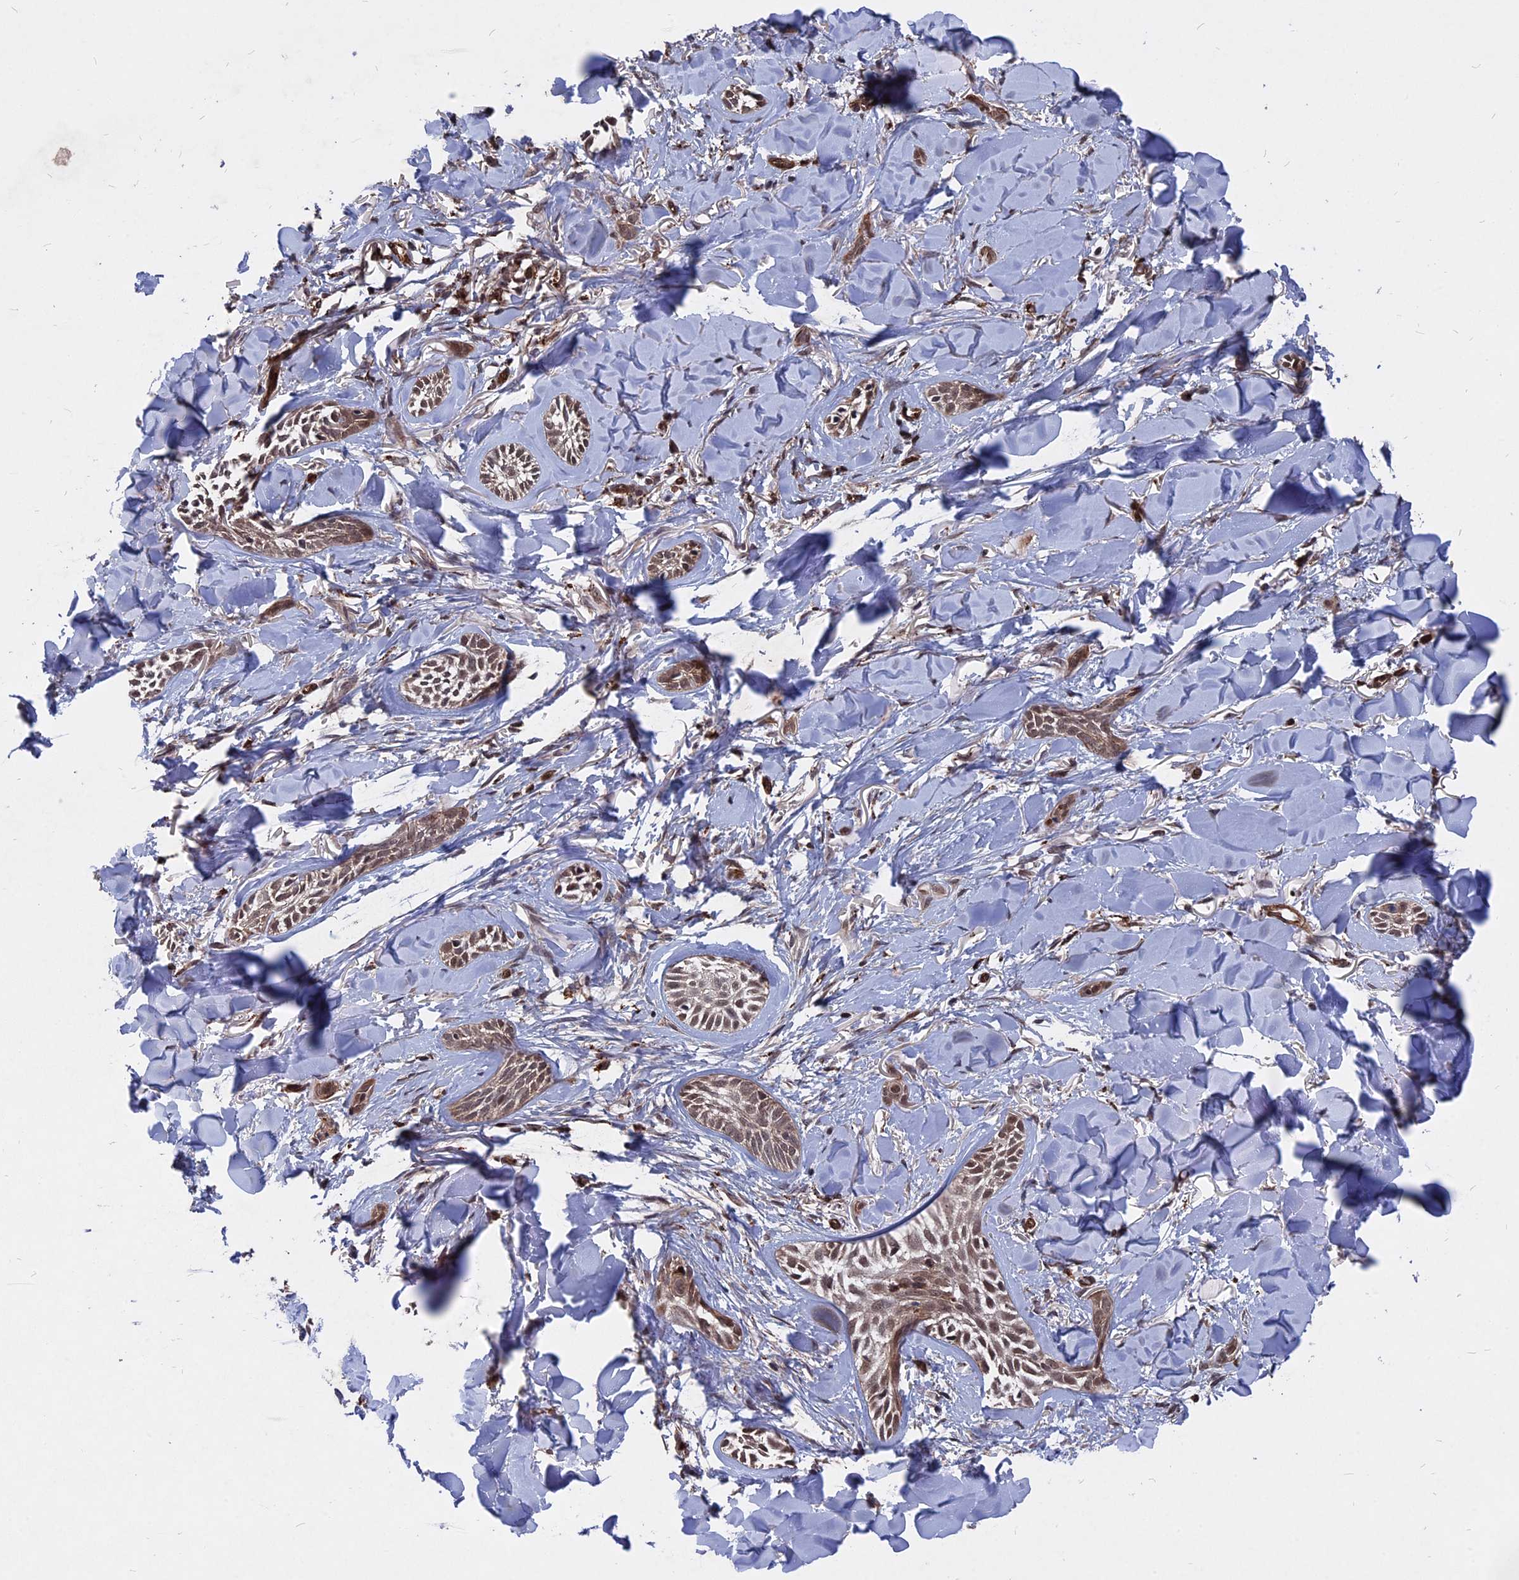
{"staining": {"intensity": "moderate", "quantity": "25%-75%", "location": "cytoplasmic/membranous,nuclear"}, "tissue": "skin cancer", "cell_type": "Tumor cells", "image_type": "cancer", "snomed": [{"axis": "morphology", "description": "Basal cell carcinoma"}, {"axis": "topography", "description": "Skin"}], "caption": "A high-resolution photomicrograph shows immunohistochemistry (IHC) staining of skin cancer, which reveals moderate cytoplasmic/membranous and nuclear staining in approximately 25%-75% of tumor cells. The staining was performed using DAB, with brown indicating positive protein expression. Nuclei are stained blue with hematoxylin.", "gene": "NOSIP", "patient": {"sex": "female", "age": 59}}